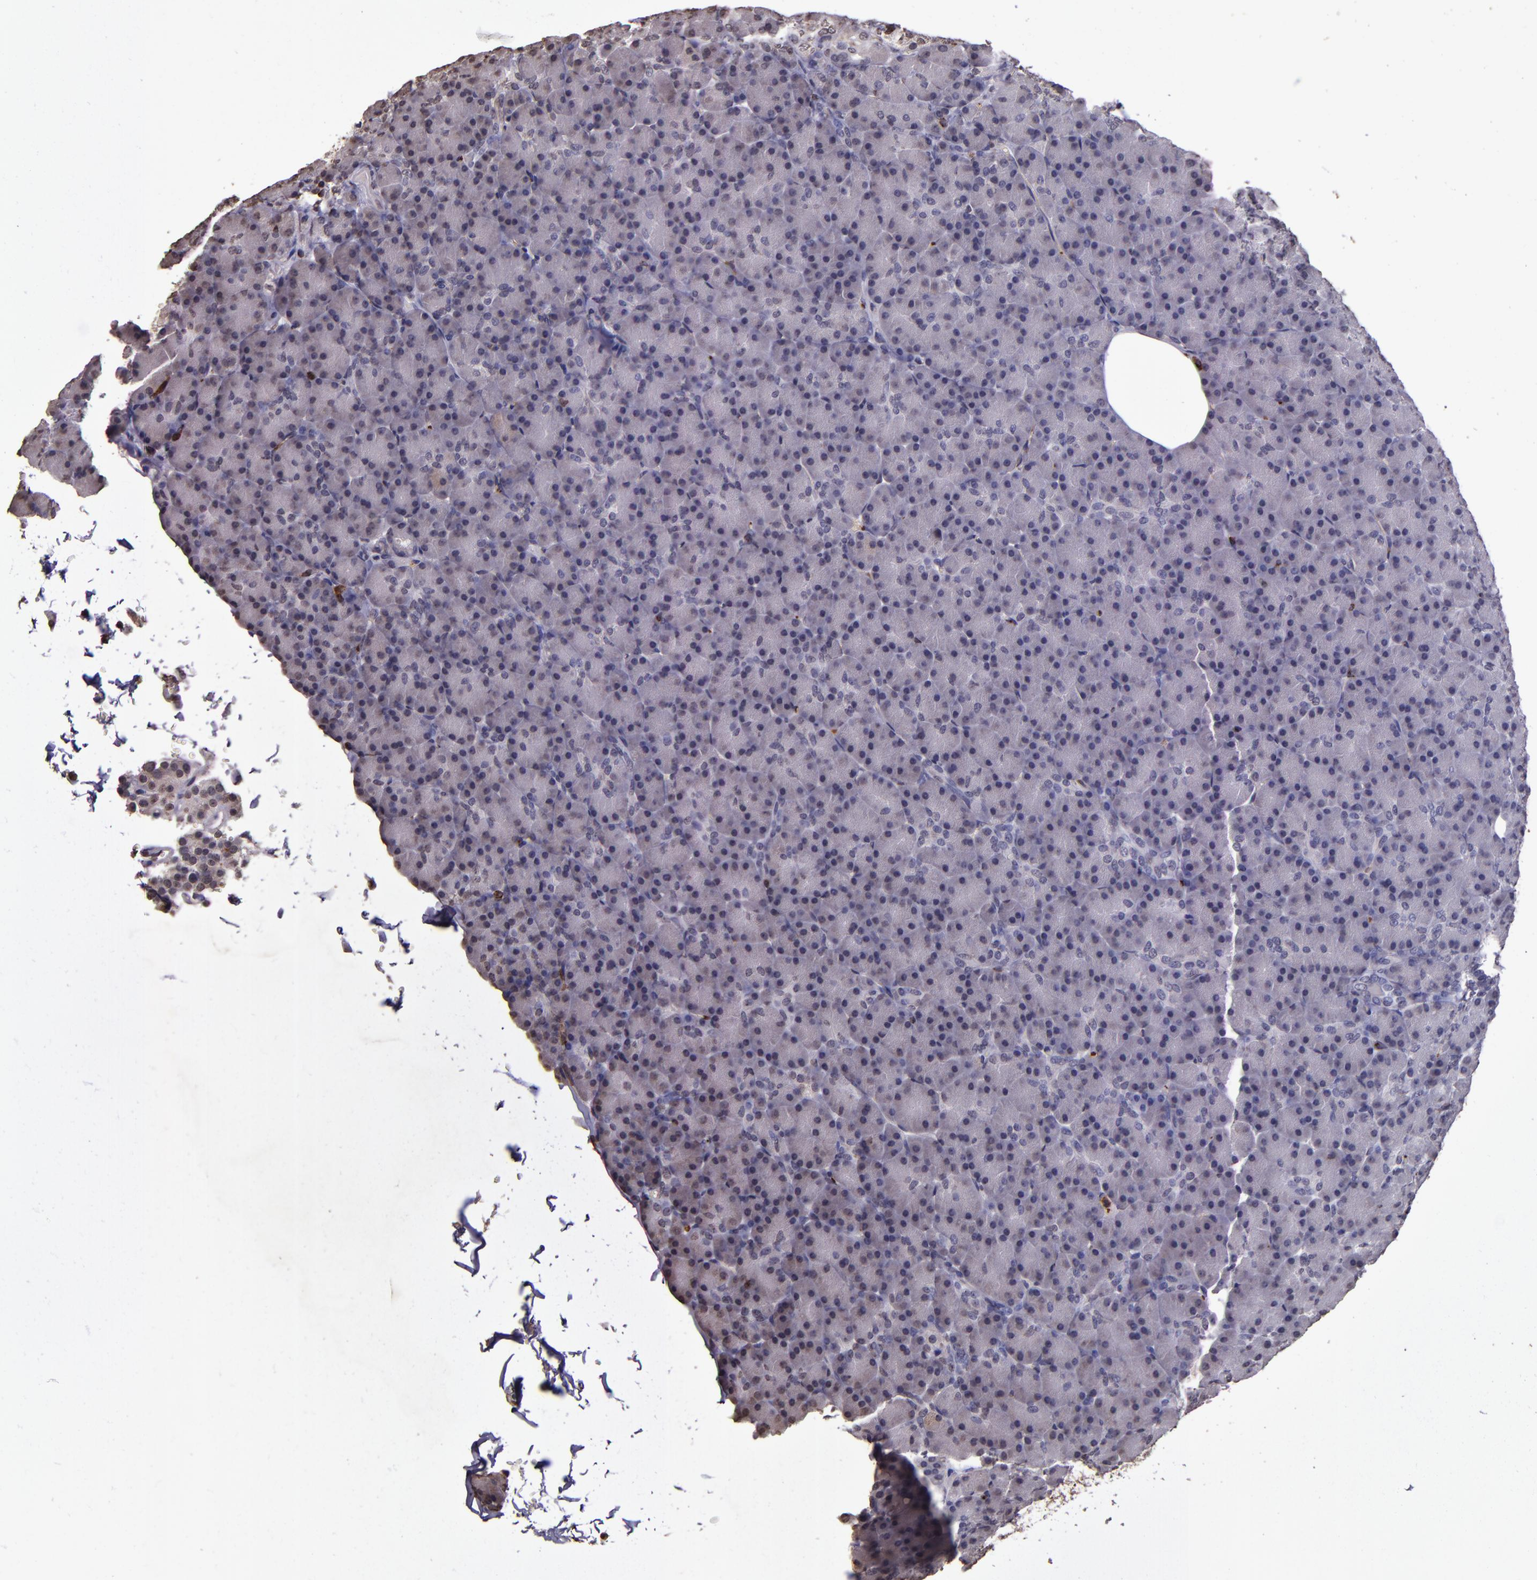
{"staining": {"intensity": "weak", "quantity": "25%-75%", "location": "cytoplasmic/membranous"}, "tissue": "pancreas", "cell_type": "Exocrine glandular cells", "image_type": "normal", "snomed": [{"axis": "morphology", "description": "Normal tissue, NOS"}, {"axis": "topography", "description": "Pancreas"}], "caption": "The immunohistochemical stain shows weak cytoplasmic/membranous staining in exocrine glandular cells of normal pancreas.", "gene": "SLC2A3", "patient": {"sex": "female", "age": 43}}